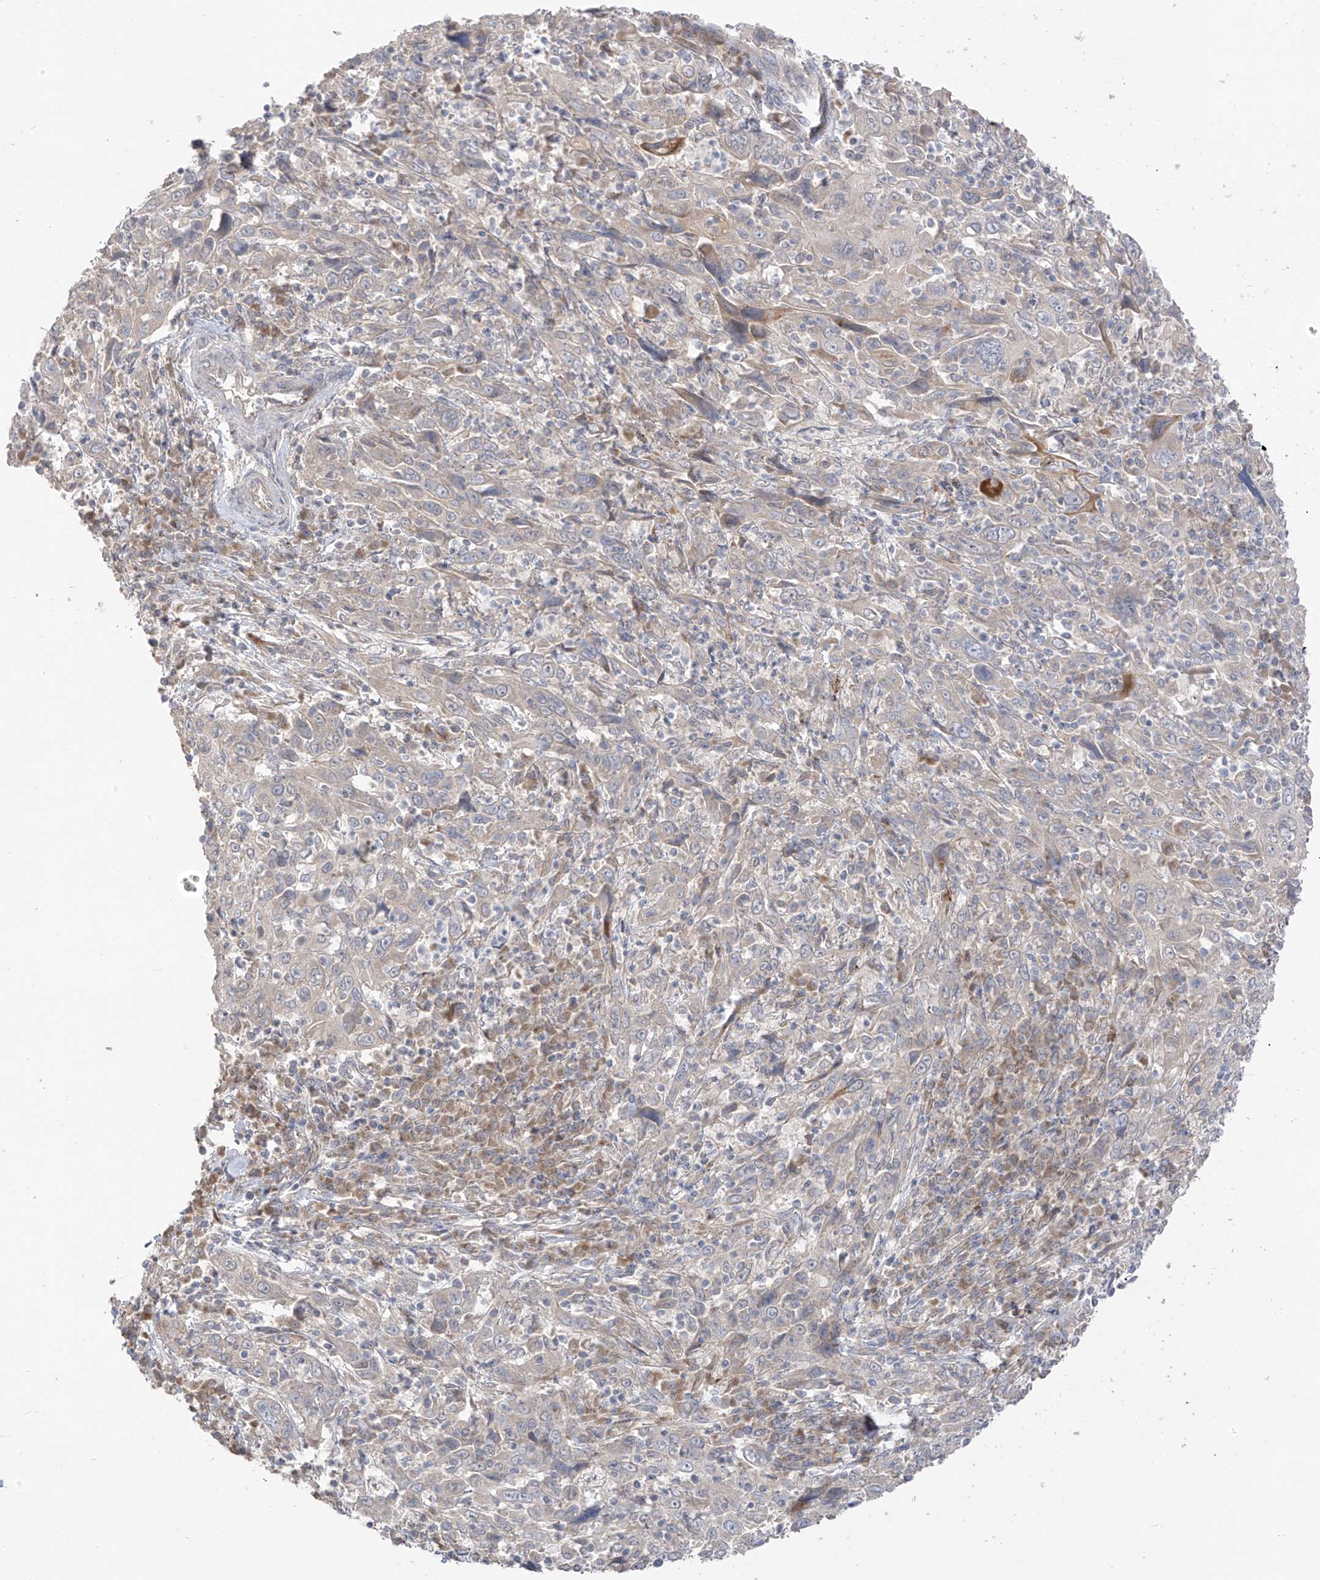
{"staining": {"intensity": "weak", "quantity": "<25%", "location": "cytoplasmic/membranous"}, "tissue": "cervical cancer", "cell_type": "Tumor cells", "image_type": "cancer", "snomed": [{"axis": "morphology", "description": "Squamous cell carcinoma, NOS"}, {"axis": "topography", "description": "Cervix"}], "caption": "Cervical cancer was stained to show a protein in brown. There is no significant expression in tumor cells. Nuclei are stained in blue.", "gene": "NALCN", "patient": {"sex": "female", "age": 46}}